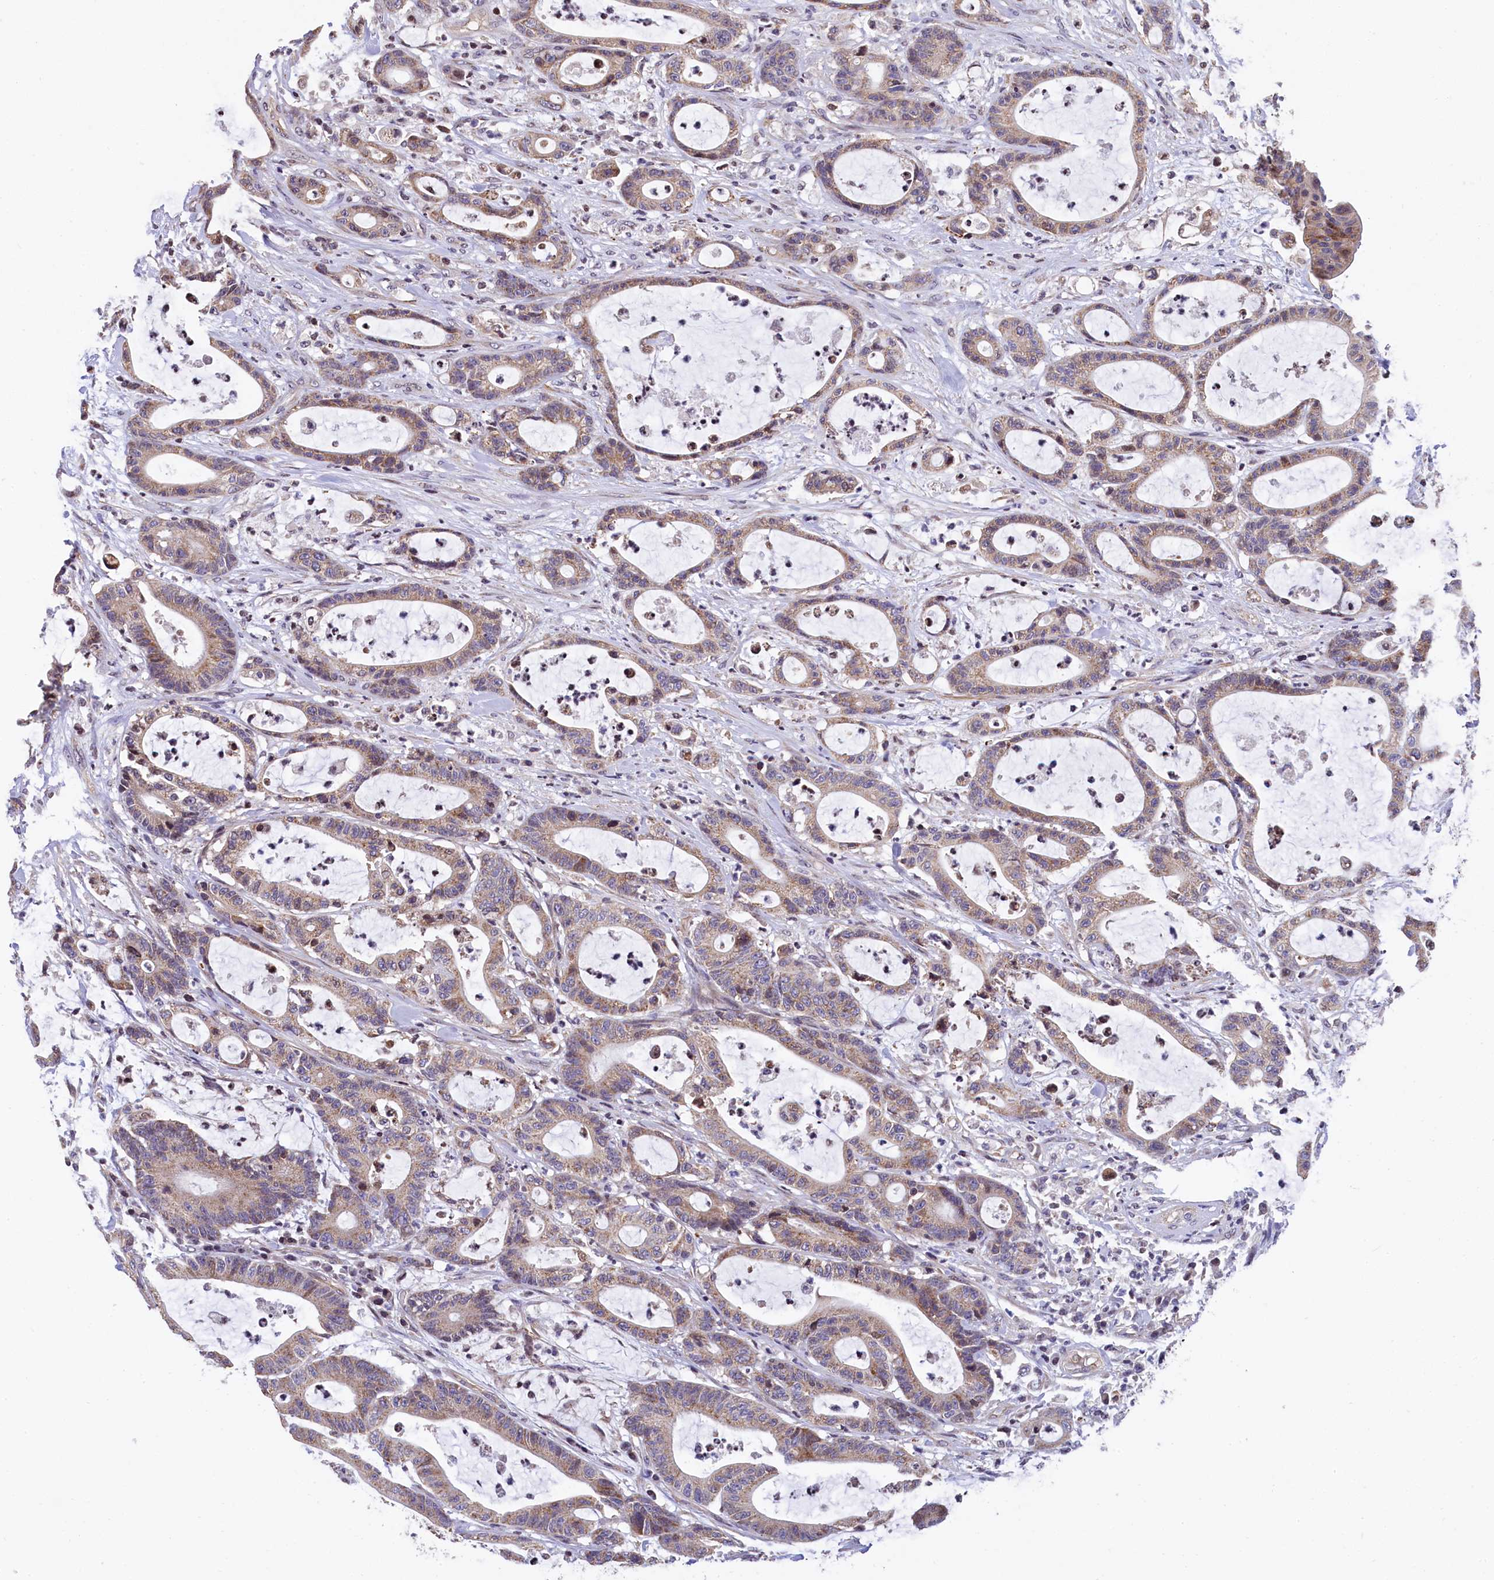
{"staining": {"intensity": "moderate", "quantity": ">75%", "location": "cytoplasmic/membranous"}, "tissue": "colorectal cancer", "cell_type": "Tumor cells", "image_type": "cancer", "snomed": [{"axis": "morphology", "description": "Adenocarcinoma, NOS"}, {"axis": "topography", "description": "Colon"}], "caption": "A medium amount of moderate cytoplasmic/membranous expression is seen in approximately >75% of tumor cells in colorectal cancer tissue. The staining is performed using DAB (3,3'-diaminobenzidine) brown chromogen to label protein expression. The nuclei are counter-stained blue using hematoxylin.", "gene": "ZNF2", "patient": {"sex": "female", "age": 84}}